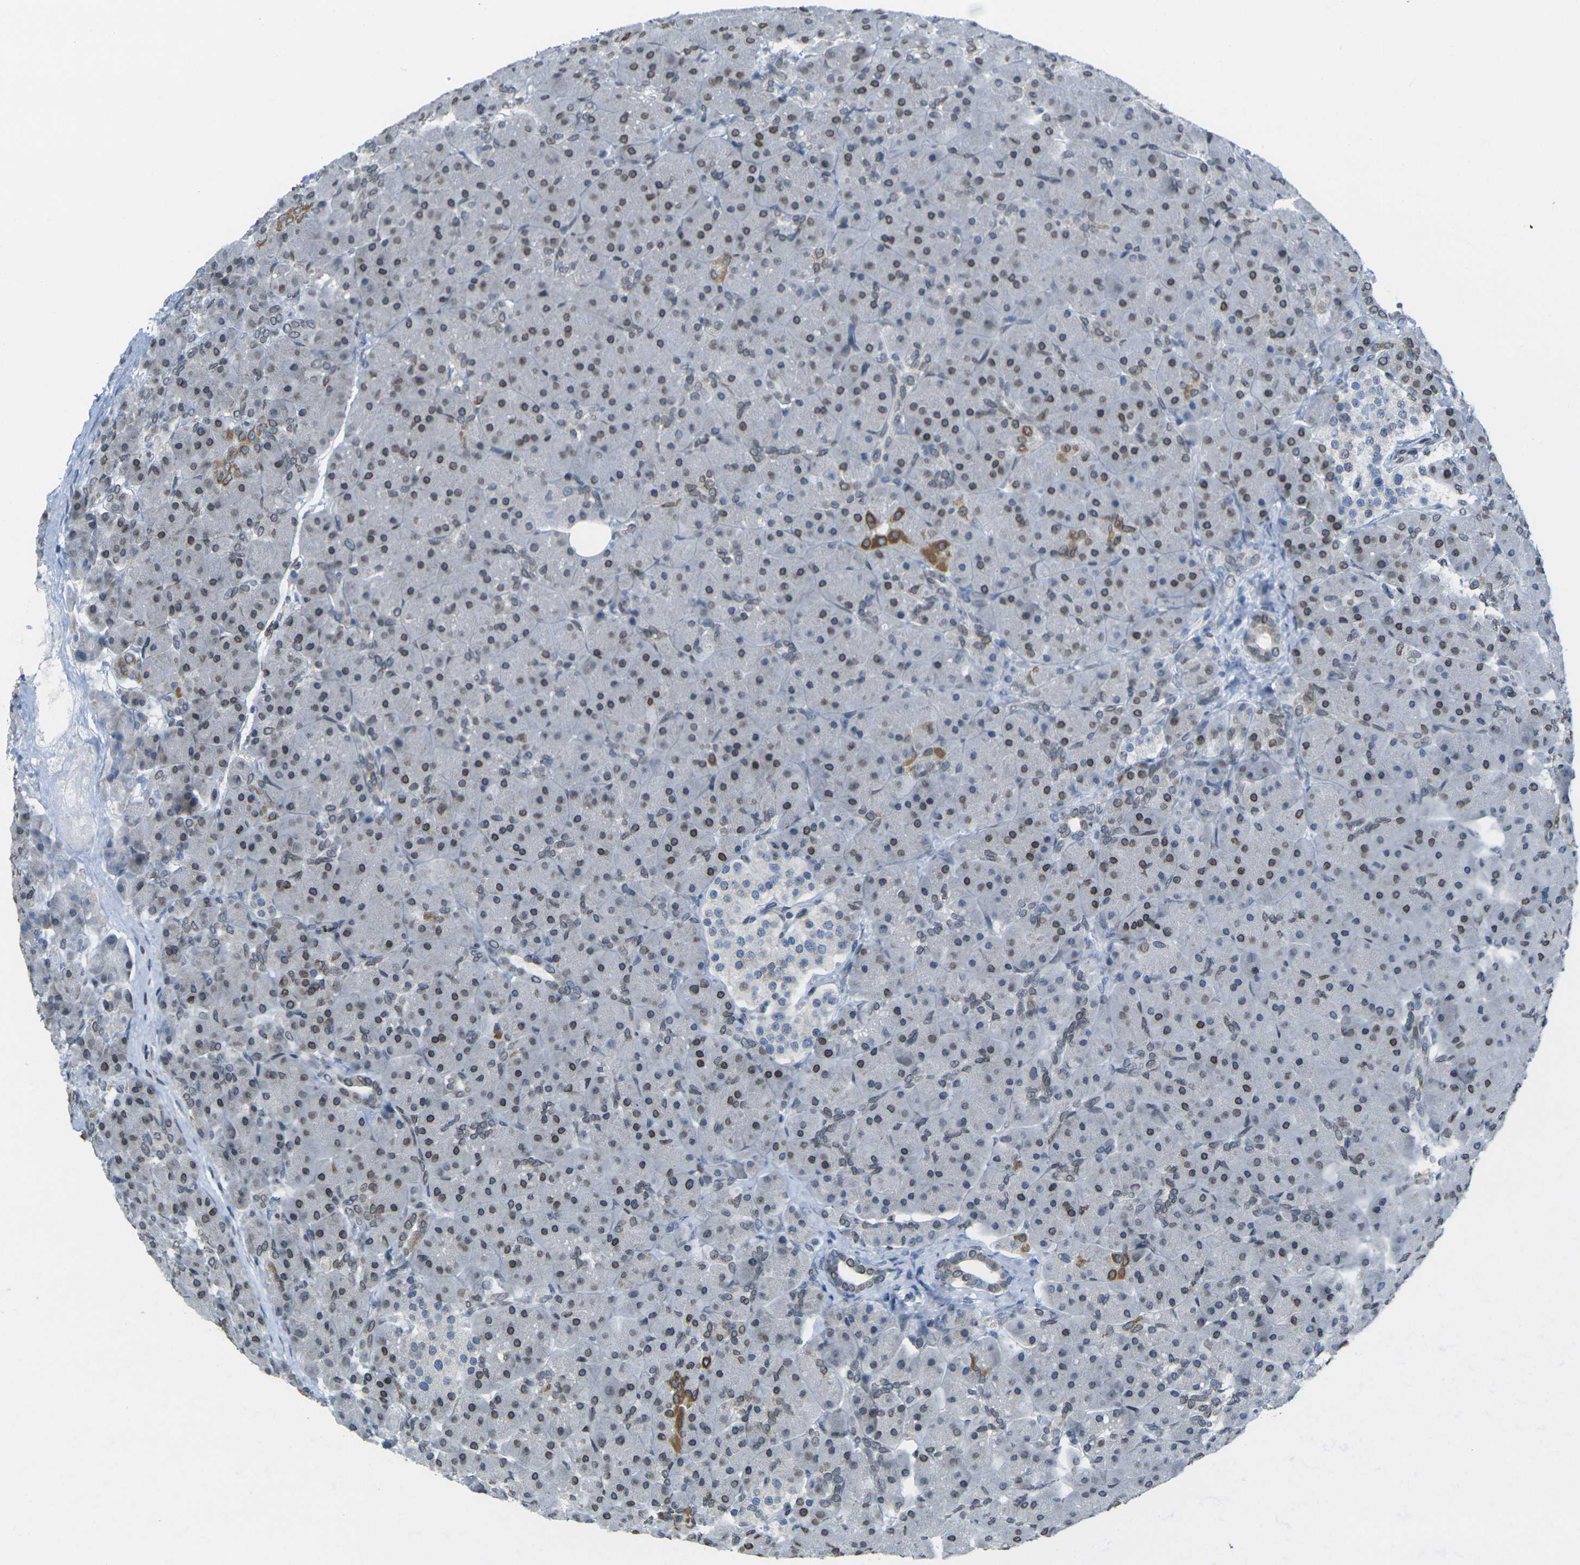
{"staining": {"intensity": "moderate", "quantity": "25%-75%", "location": "cytoplasmic/membranous,nuclear"}, "tissue": "pancreas", "cell_type": "Exocrine glandular cells", "image_type": "normal", "snomed": [{"axis": "morphology", "description": "Normal tissue, NOS"}, {"axis": "topography", "description": "Pancreas"}], "caption": "Normal pancreas reveals moderate cytoplasmic/membranous,nuclear staining in approximately 25%-75% of exocrine glandular cells, visualized by immunohistochemistry.", "gene": "BRDT", "patient": {"sex": "male", "age": 66}}